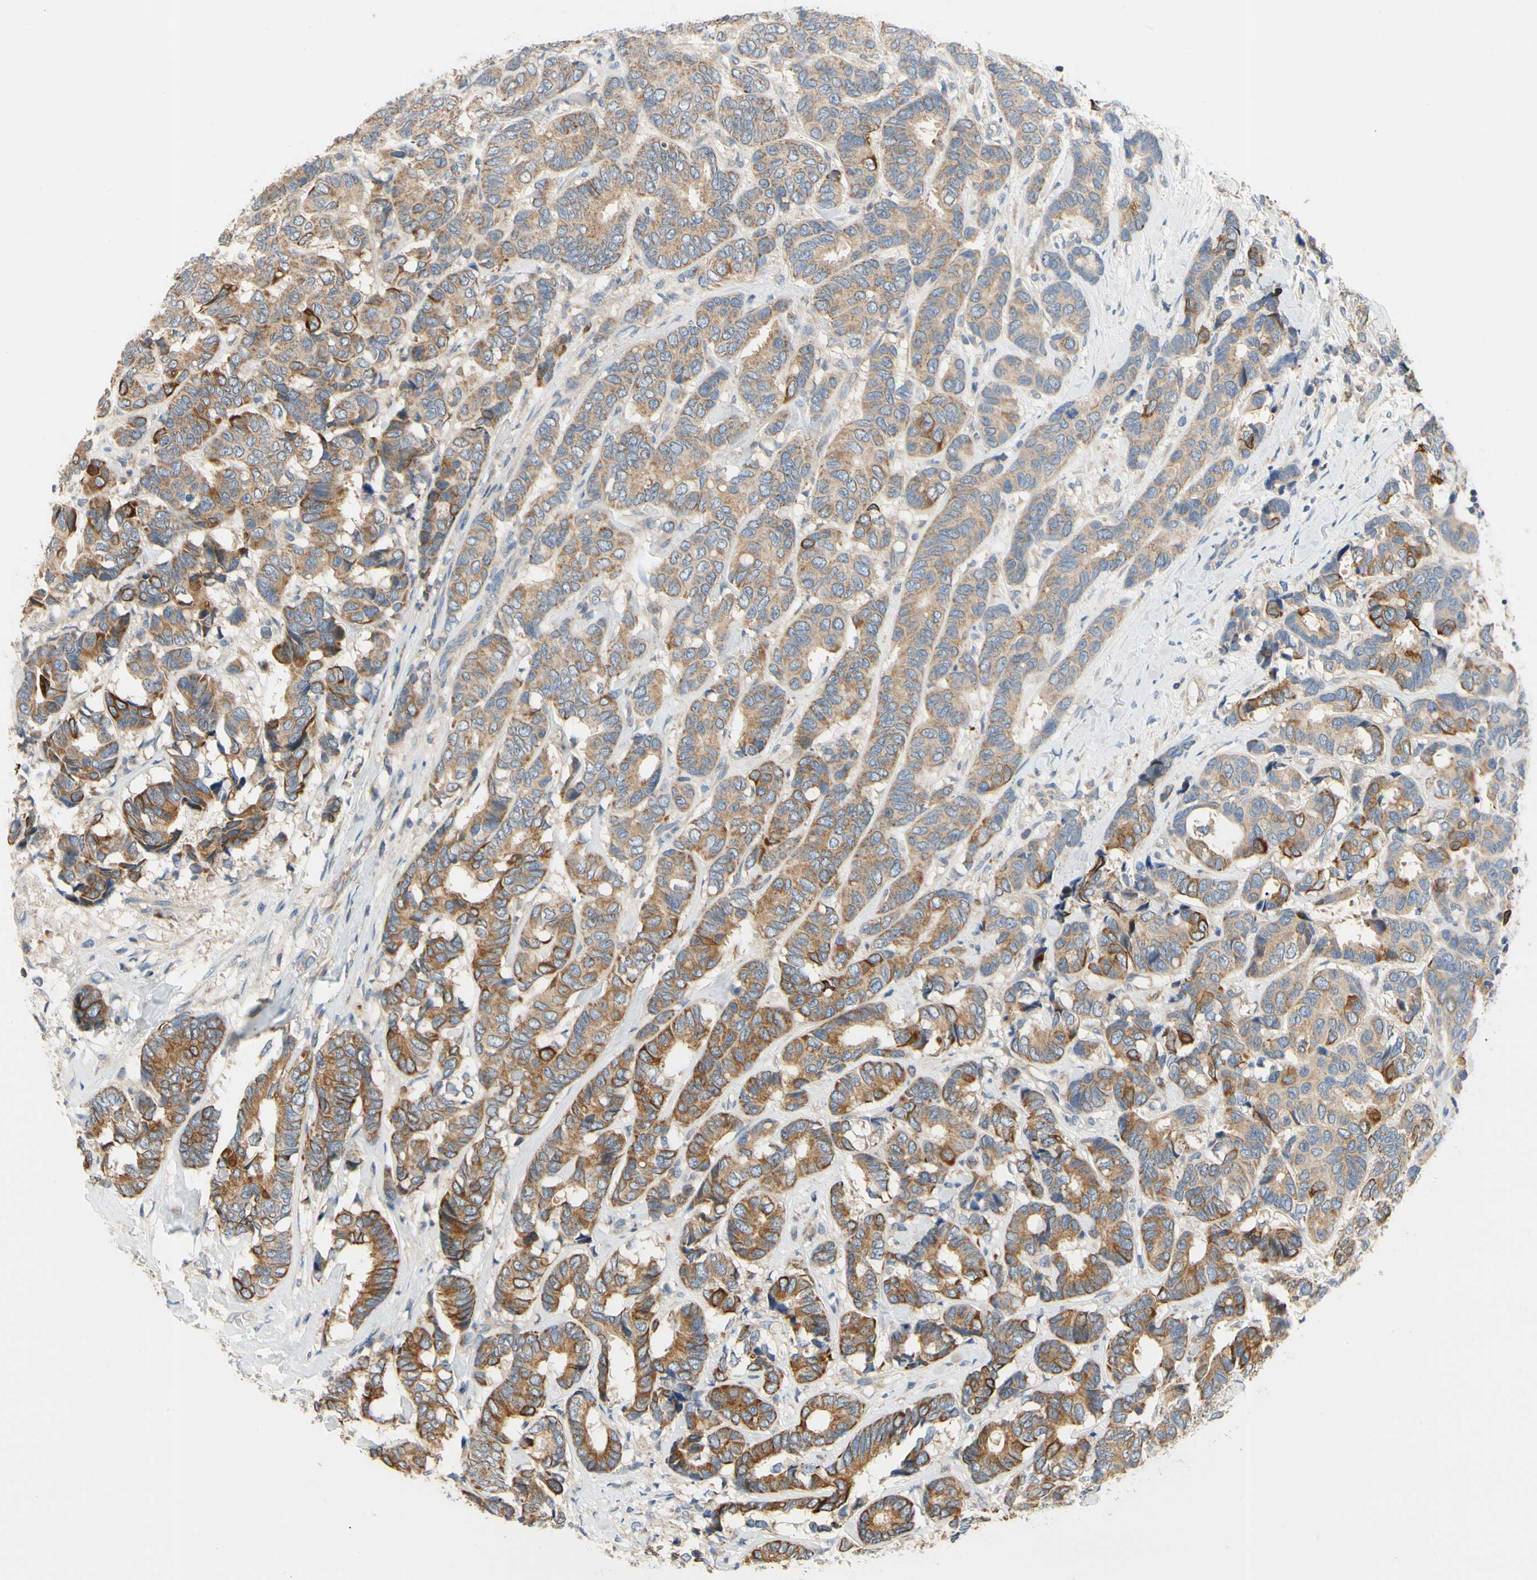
{"staining": {"intensity": "moderate", "quantity": ">75%", "location": "cytoplasmic/membranous"}, "tissue": "breast cancer", "cell_type": "Tumor cells", "image_type": "cancer", "snomed": [{"axis": "morphology", "description": "Duct carcinoma"}, {"axis": "topography", "description": "Breast"}], "caption": "Protein expression analysis of human breast cancer reveals moderate cytoplasmic/membranous expression in about >75% of tumor cells. (Brightfield microscopy of DAB IHC at high magnification).", "gene": "KLHDC8B", "patient": {"sex": "female", "age": 87}}